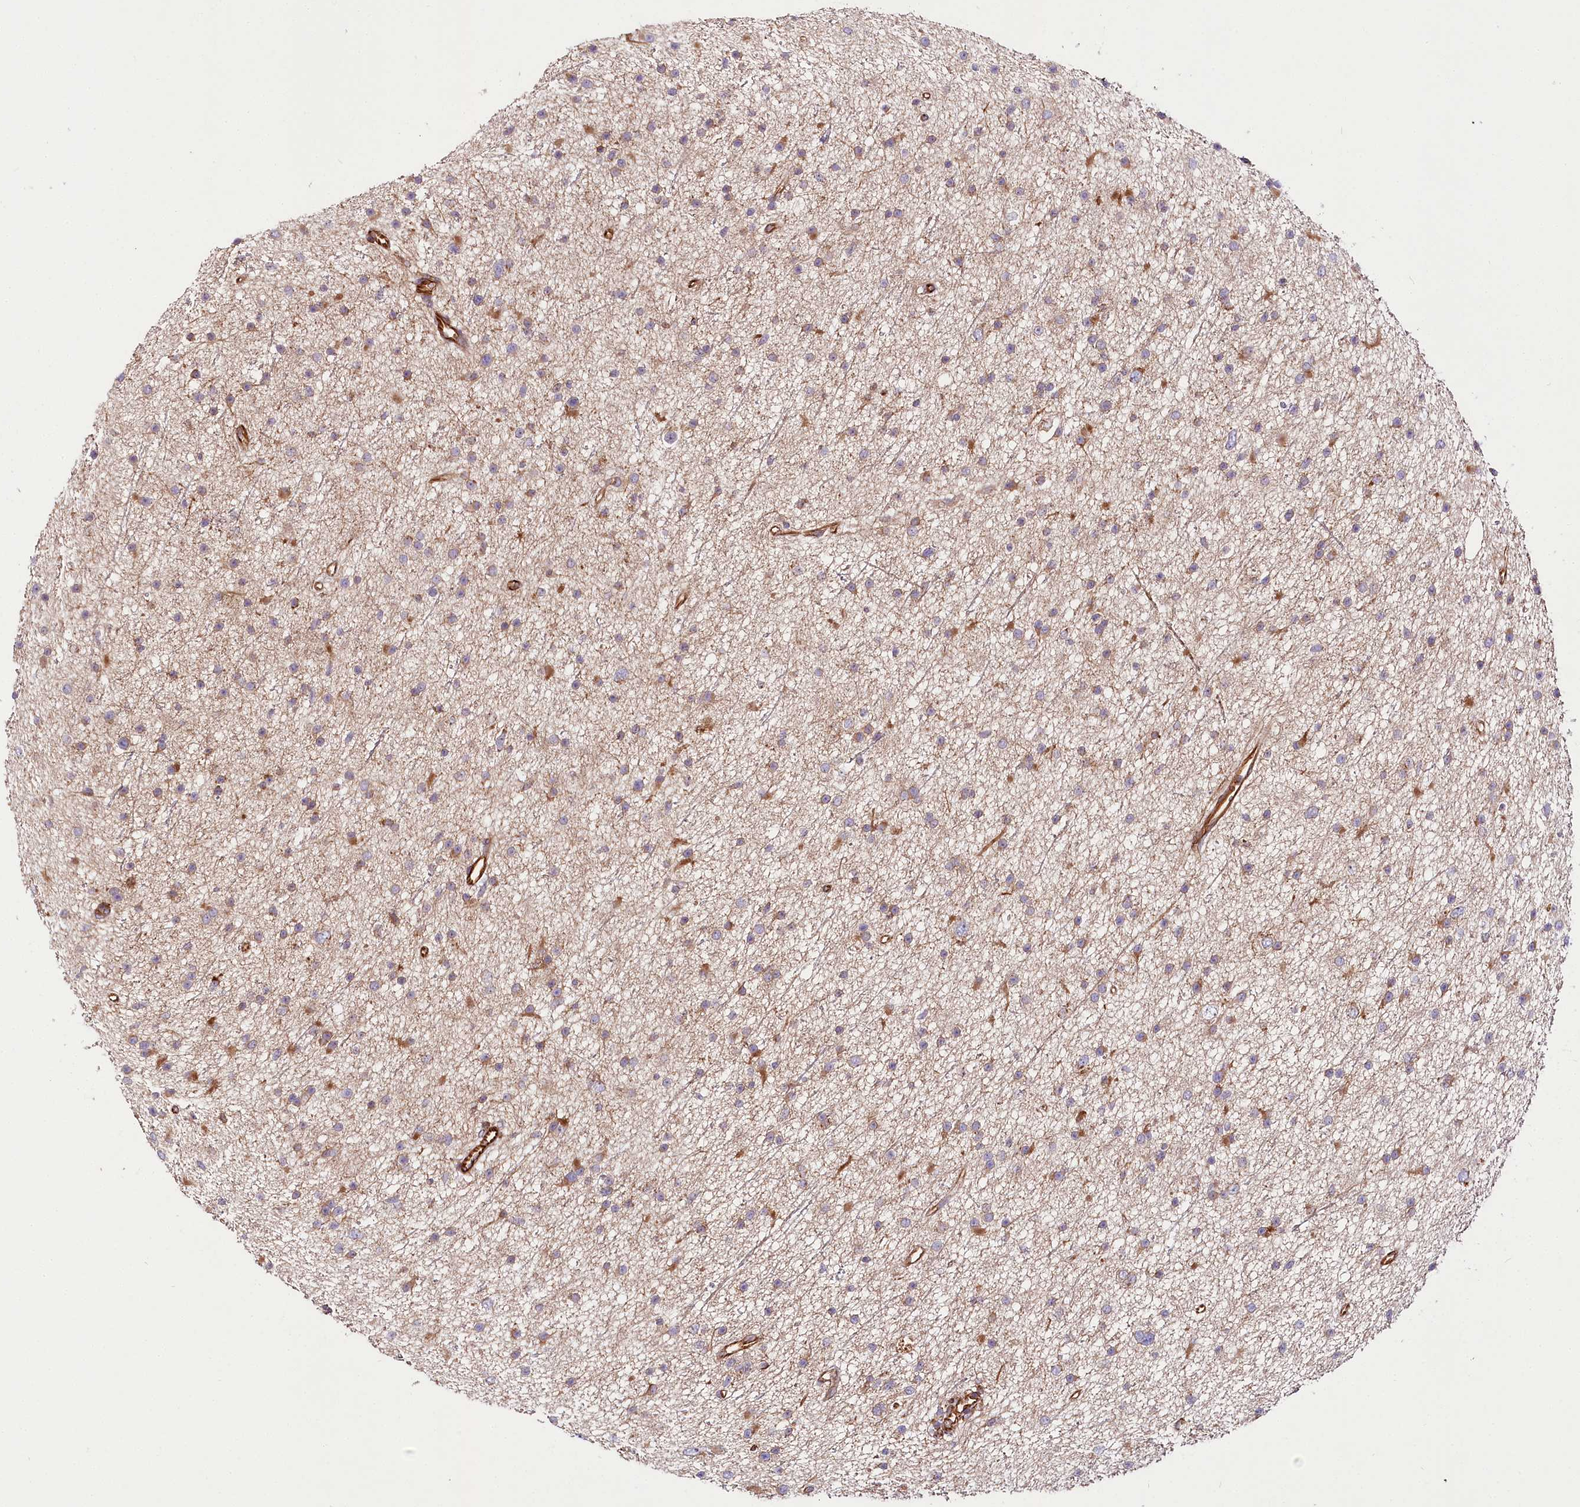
{"staining": {"intensity": "weak", "quantity": "<25%", "location": "cytoplasmic/membranous"}, "tissue": "glioma", "cell_type": "Tumor cells", "image_type": "cancer", "snomed": [{"axis": "morphology", "description": "Glioma, malignant, Low grade"}, {"axis": "topography", "description": "Cerebral cortex"}], "caption": "Immunohistochemistry (IHC) of glioma shows no positivity in tumor cells.", "gene": "THUMPD3", "patient": {"sex": "female", "age": 39}}